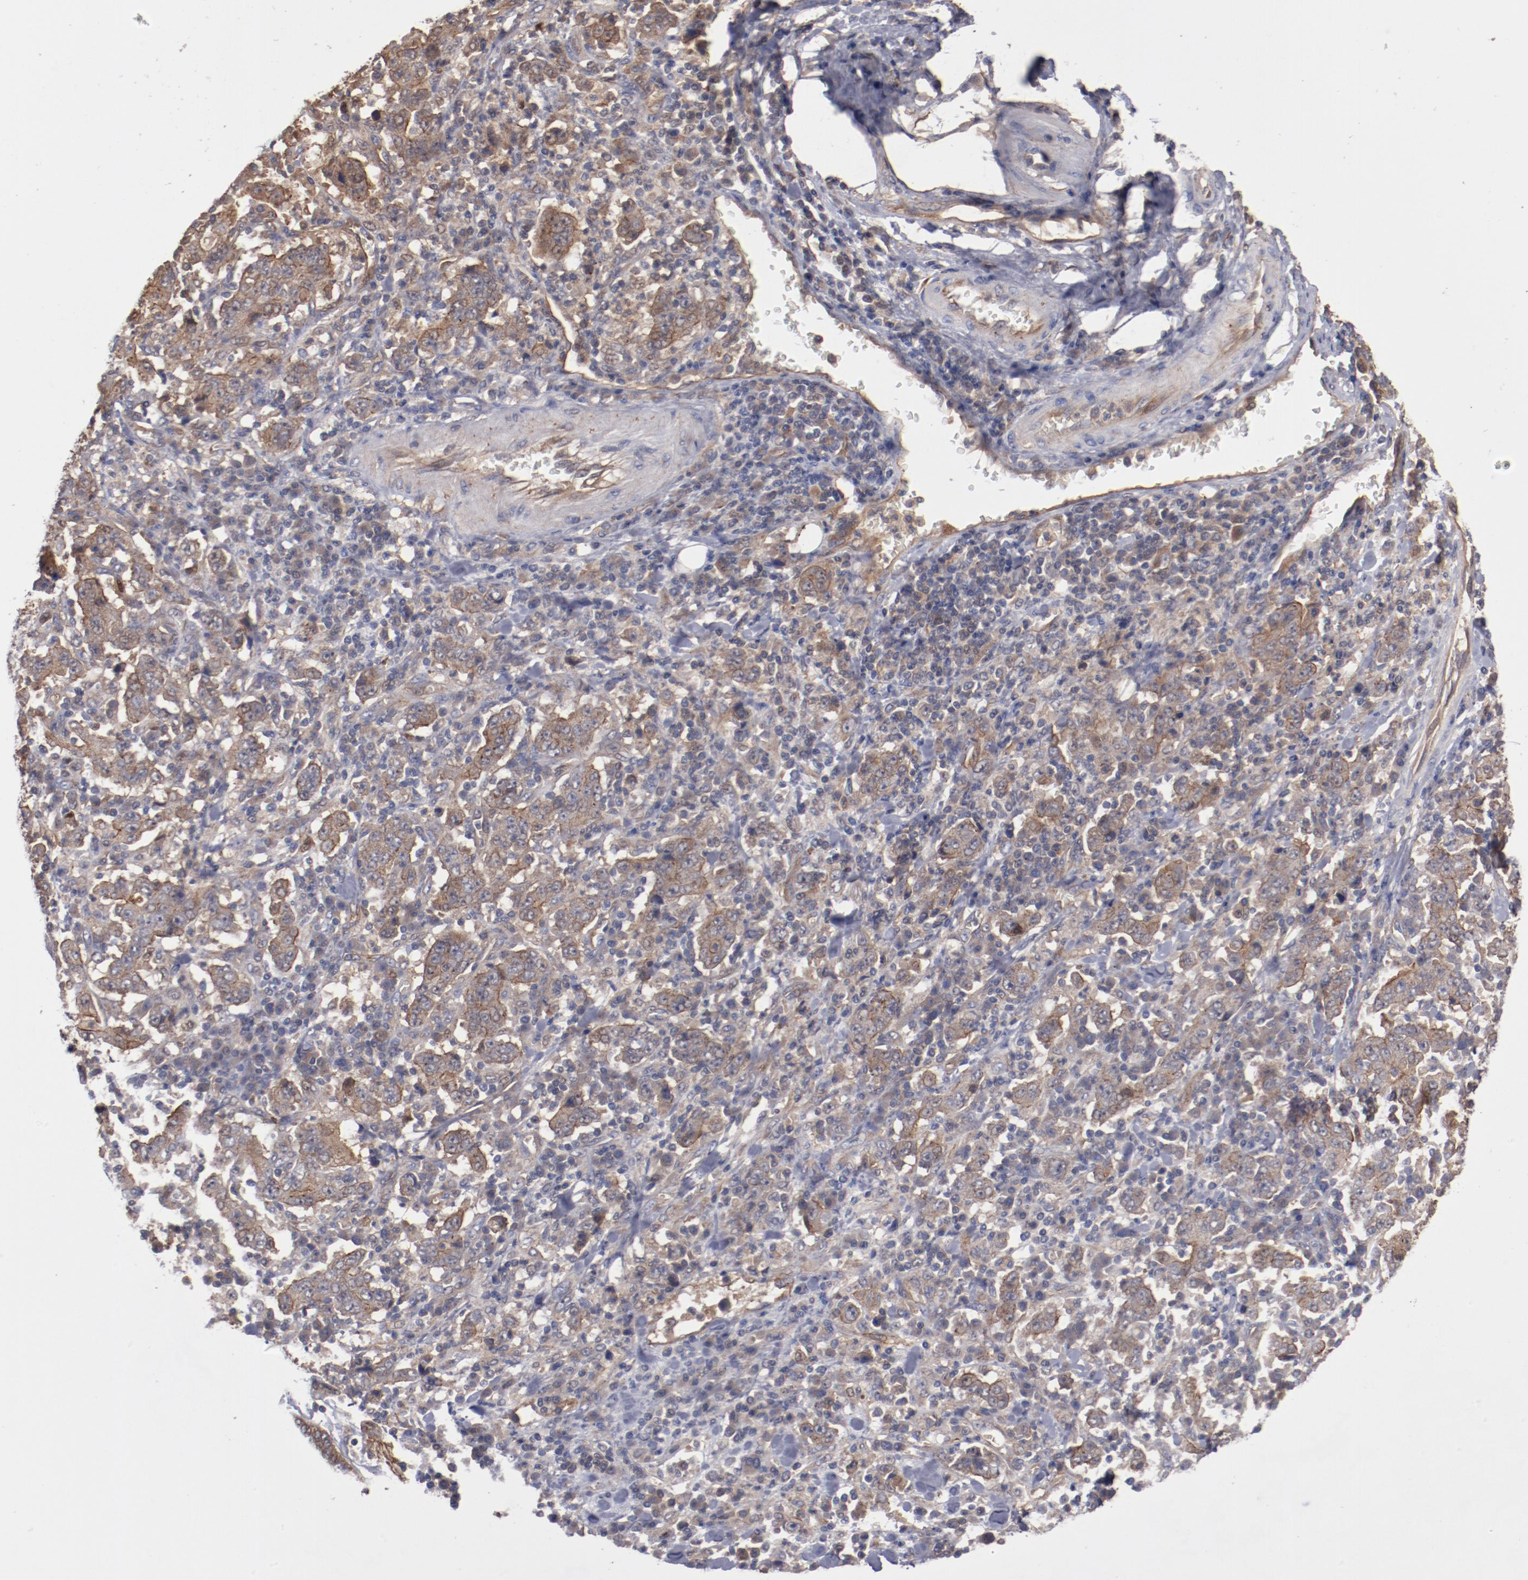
{"staining": {"intensity": "moderate", "quantity": ">75%", "location": "cytoplasmic/membranous"}, "tissue": "stomach cancer", "cell_type": "Tumor cells", "image_type": "cancer", "snomed": [{"axis": "morphology", "description": "Normal tissue, NOS"}, {"axis": "morphology", "description": "Adenocarcinoma, NOS"}, {"axis": "topography", "description": "Stomach, upper"}, {"axis": "topography", "description": "Stomach"}], "caption": "An image of stomach cancer stained for a protein shows moderate cytoplasmic/membranous brown staining in tumor cells.", "gene": "DNAAF2", "patient": {"sex": "male", "age": 59}}